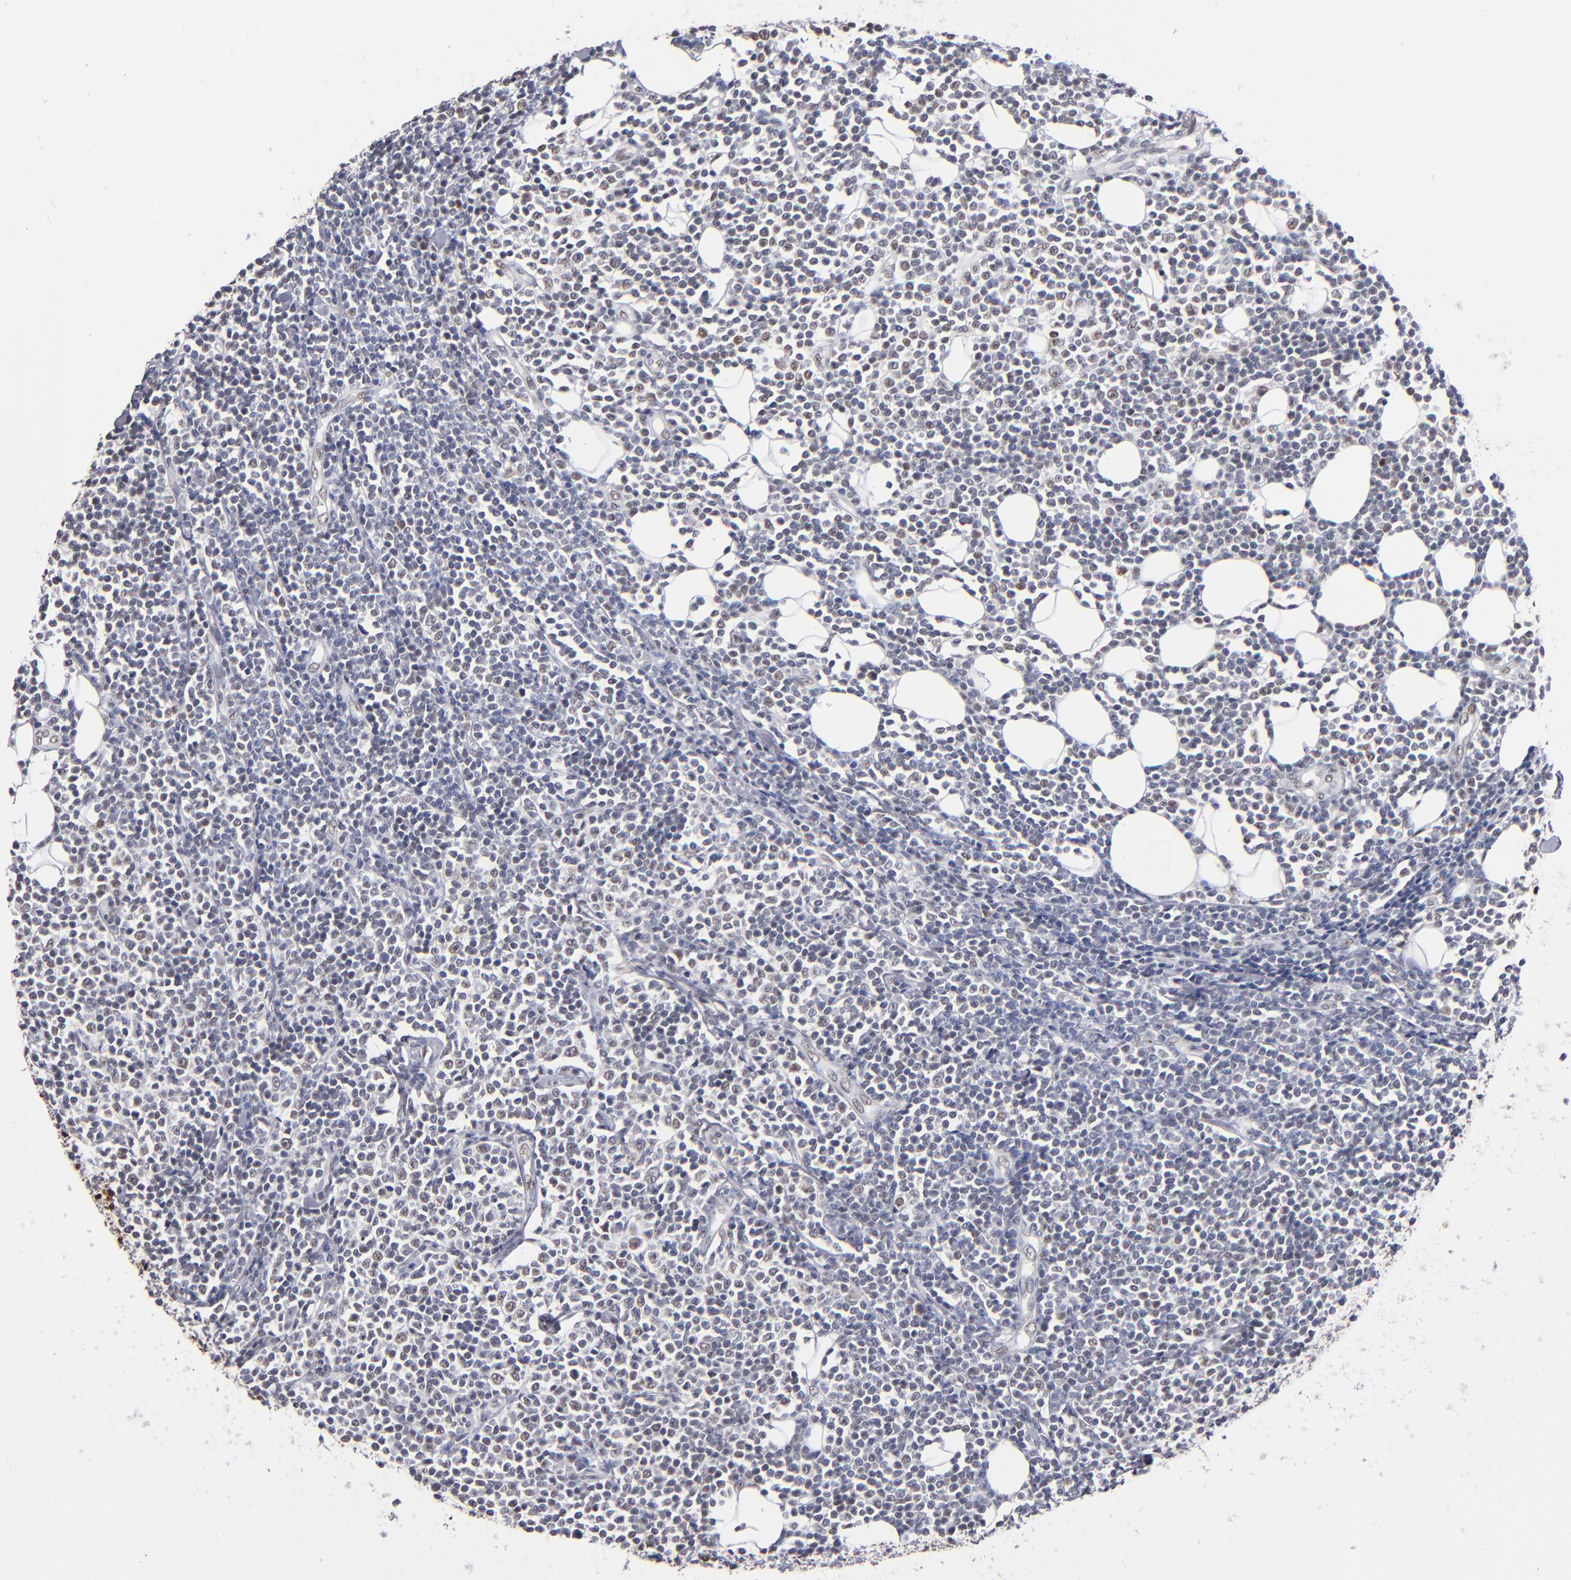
{"staining": {"intensity": "weak", "quantity": "<25%", "location": "nuclear"}, "tissue": "lymphoma", "cell_type": "Tumor cells", "image_type": "cancer", "snomed": [{"axis": "morphology", "description": "Malignant lymphoma, non-Hodgkin's type, Low grade"}, {"axis": "topography", "description": "Soft tissue"}], "caption": "Image shows no protein positivity in tumor cells of malignant lymphoma, non-Hodgkin's type (low-grade) tissue. (Immunohistochemistry (ihc), brightfield microscopy, high magnification).", "gene": "MN1", "patient": {"sex": "male", "age": 92}}